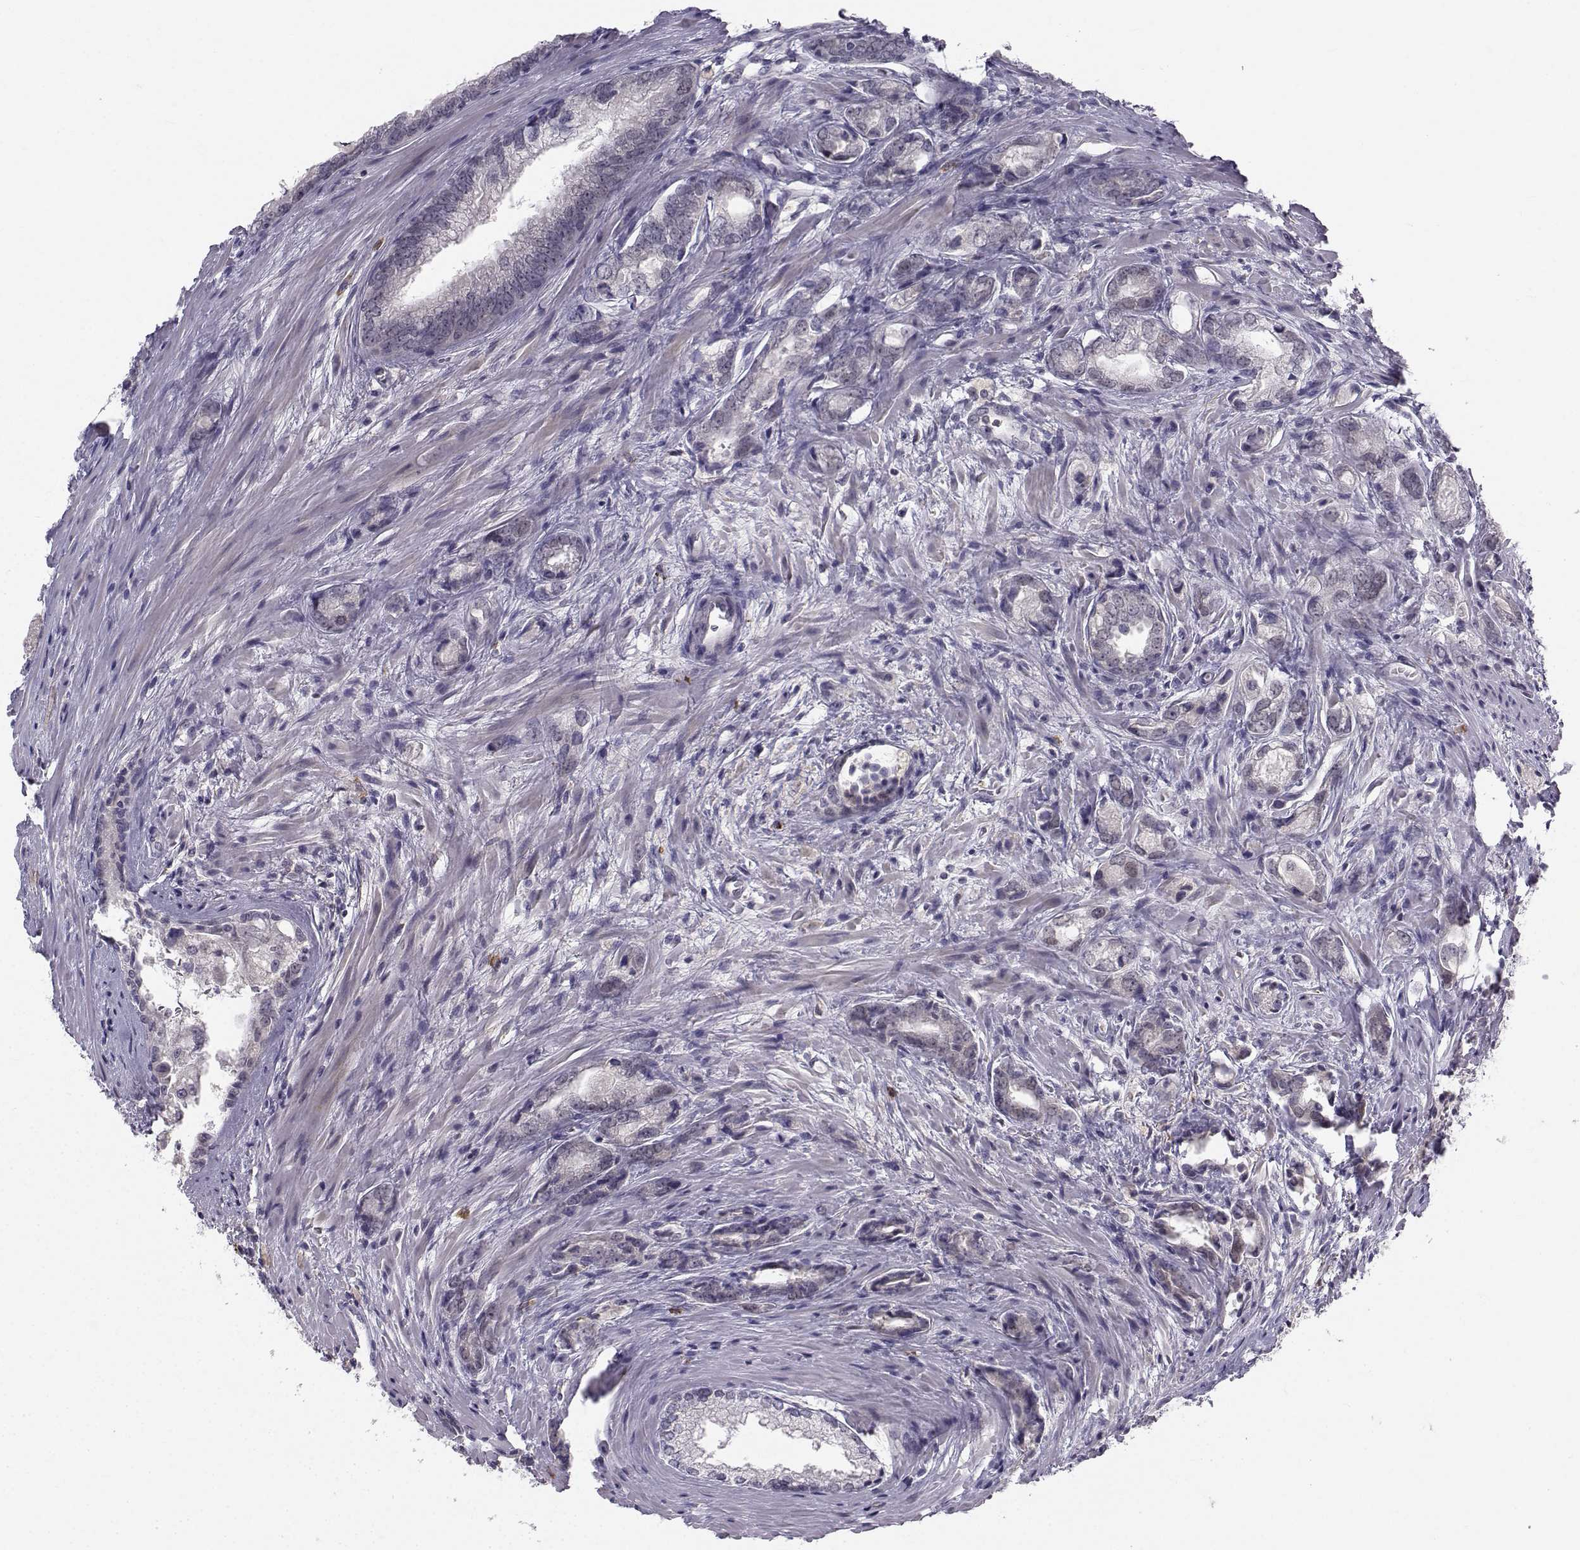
{"staining": {"intensity": "negative", "quantity": "none", "location": "none"}, "tissue": "prostate cancer", "cell_type": "Tumor cells", "image_type": "cancer", "snomed": [{"axis": "morphology", "description": "Adenocarcinoma, NOS"}, {"axis": "morphology", "description": "Adenocarcinoma, High grade"}, {"axis": "topography", "description": "Prostate"}], "caption": "The micrograph demonstrates no significant expression in tumor cells of prostate cancer (high-grade adenocarcinoma). (DAB (3,3'-diaminobenzidine) immunohistochemistry (IHC) visualized using brightfield microscopy, high magnification).", "gene": "LRP8", "patient": {"sex": "male", "age": 70}}